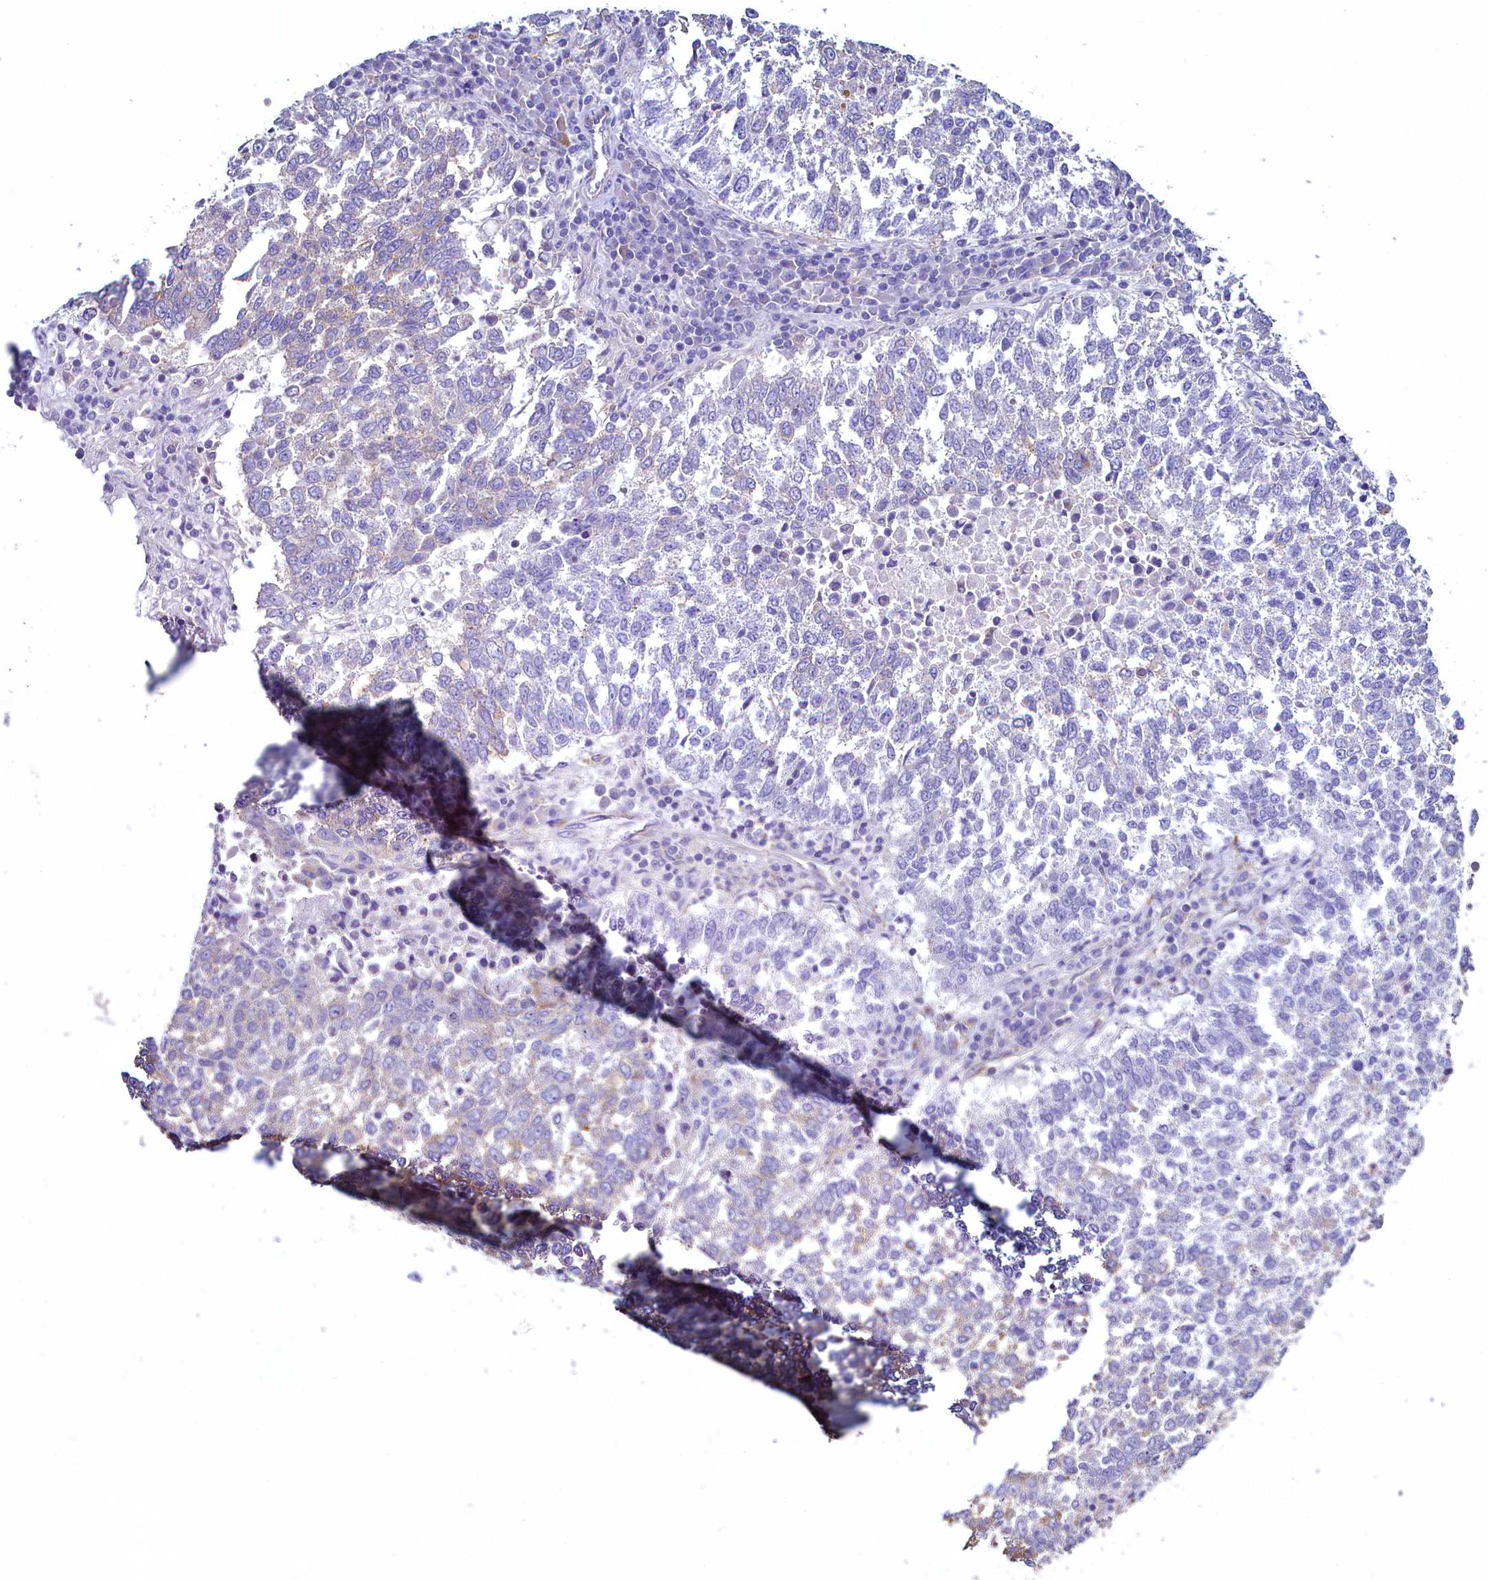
{"staining": {"intensity": "weak", "quantity": "<25%", "location": "cytoplasmic/membranous"}, "tissue": "lung cancer", "cell_type": "Tumor cells", "image_type": "cancer", "snomed": [{"axis": "morphology", "description": "Squamous cell carcinoma, NOS"}, {"axis": "topography", "description": "Lung"}], "caption": "A high-resolution image shows immunohistochemistry (IHC) staining of lung squamous cell carcinoma, which exhibits no significant expression in tumor cells.", "gene": "GPR21", "patient": {"sex": "male", "age": 73}}